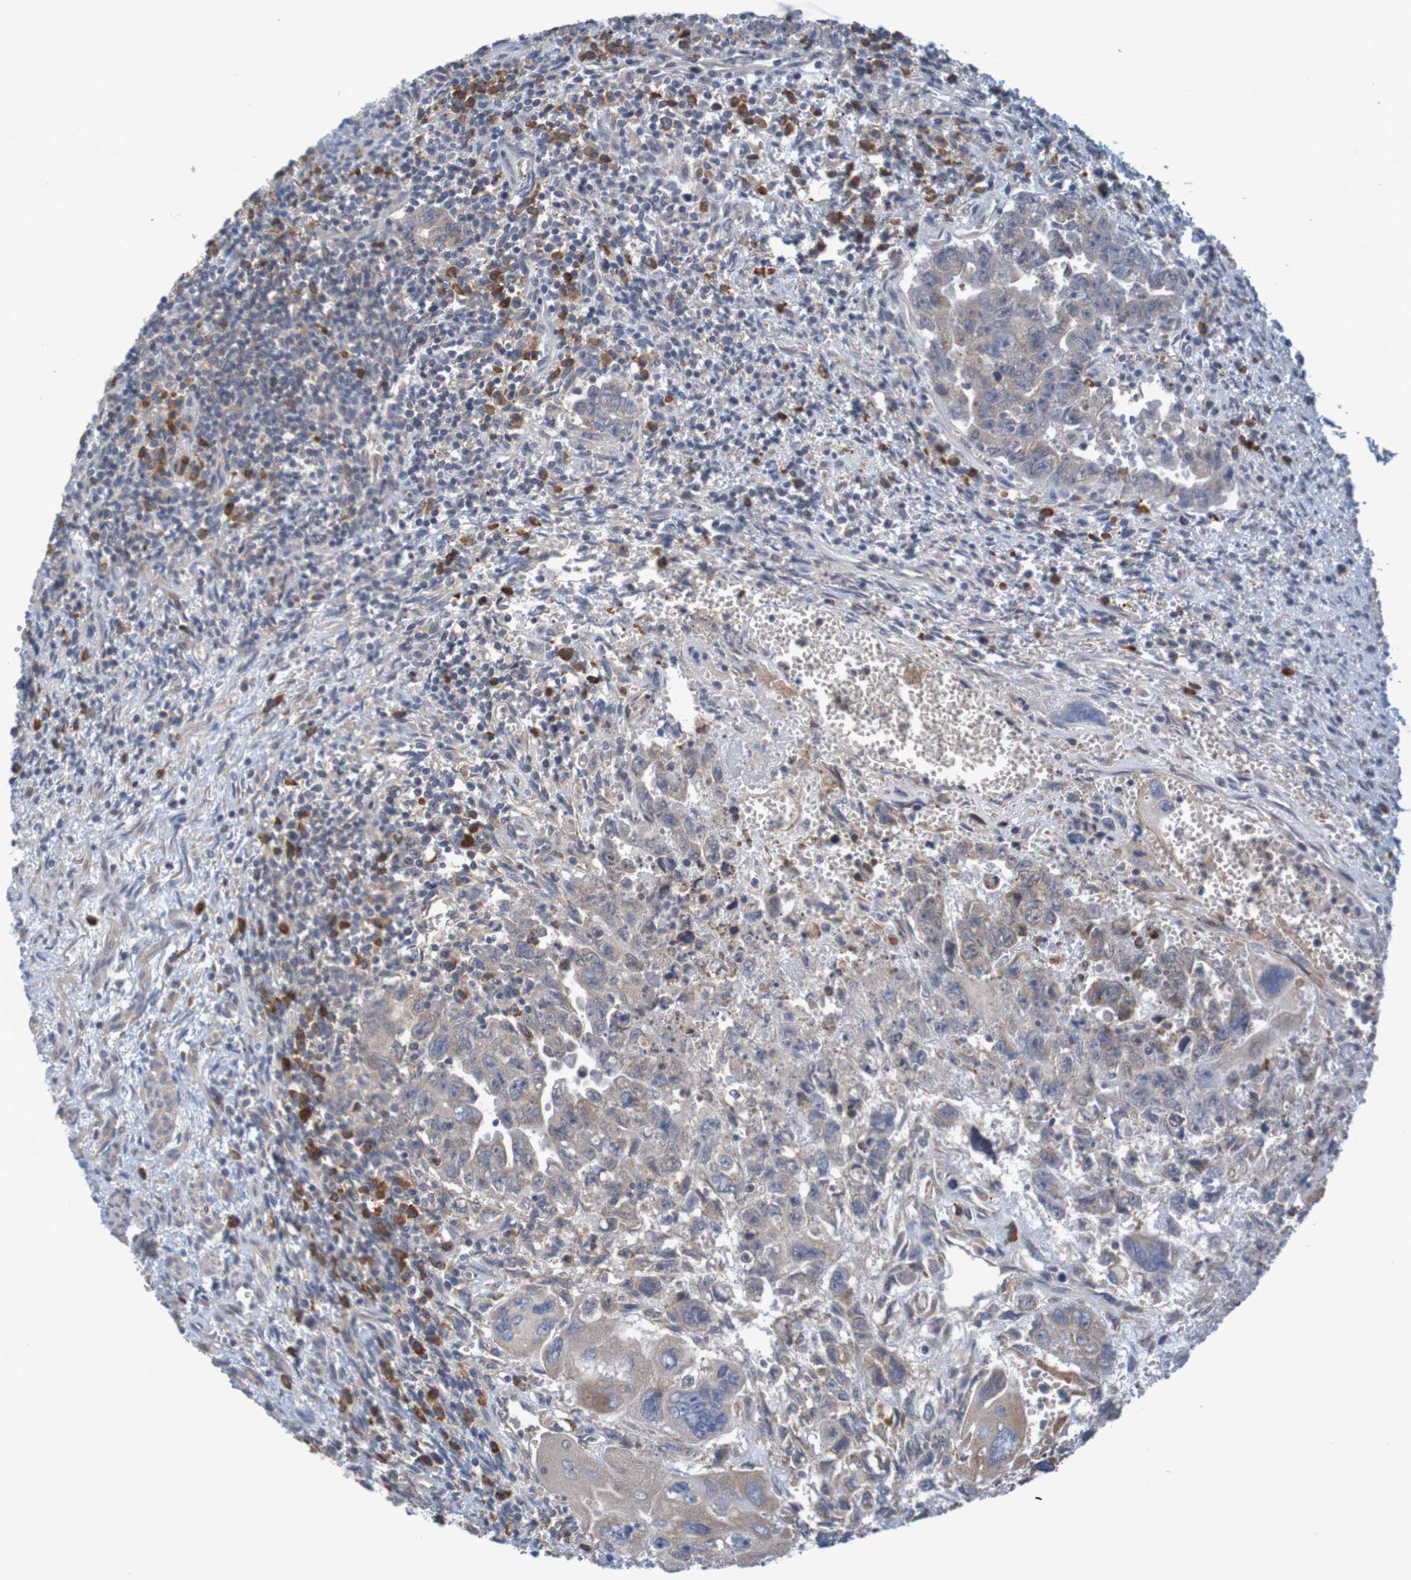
{"staining": {"intensity": "weak", "quantity": ">75%", "location": "cytoplasmic/membranous"}, "tissue": "testis cancer", "cell_type": "Tumor cells", "image_type": "cancer", "snomed": [{"axis": "morphology", "description": "Carcinoma, Embryonal, NOS"}, {"axis": "topography", "description": "Testis"}], "caption": "Tumor cells display weak cytoplasmic/membranous staining in about >75% of cells in embryonal carcinoma (testis).", "gene": "CLDN18", "patient": {"sex": "male", "age": 28}}